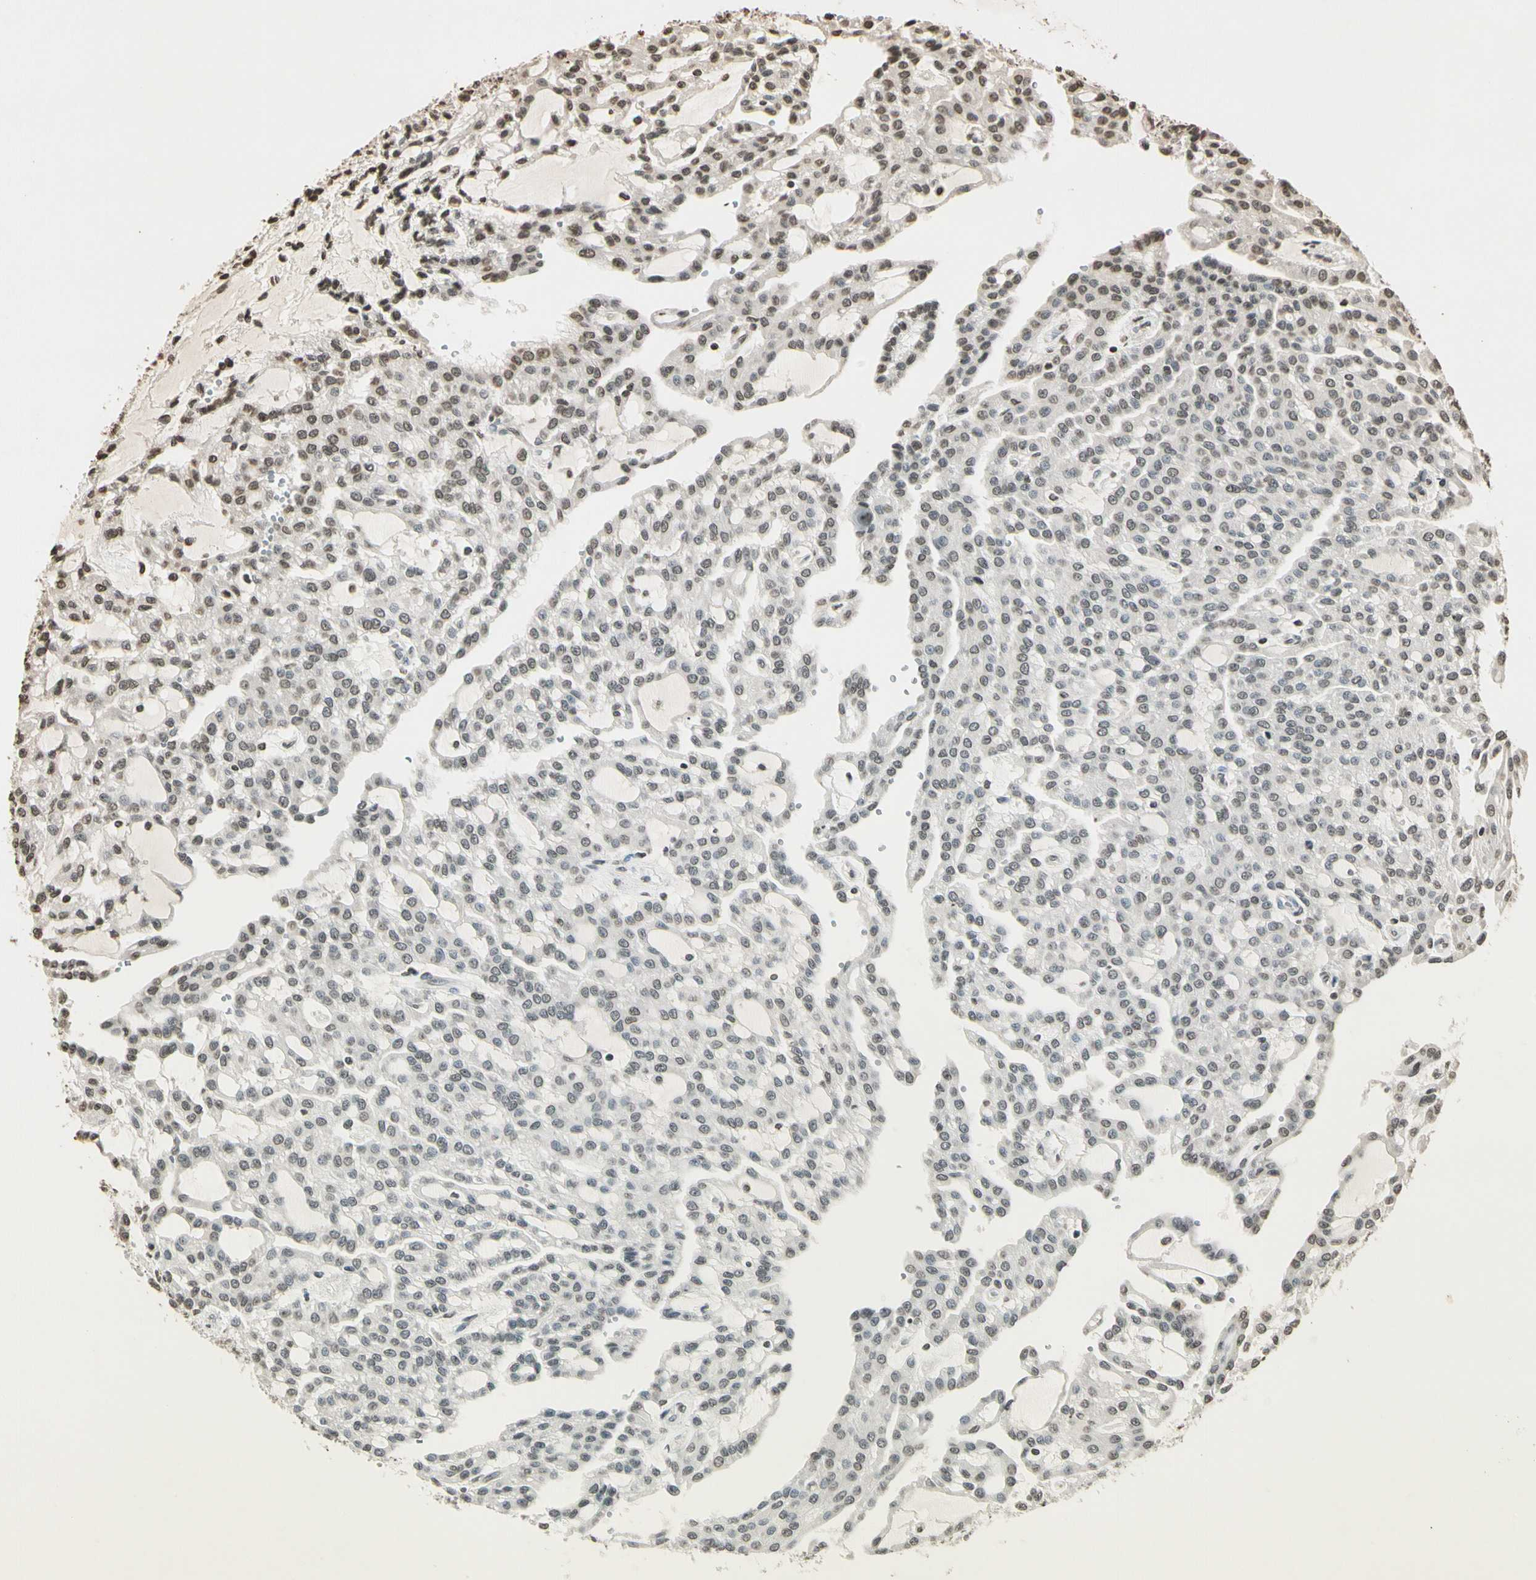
{"staining": {"intensity": "weak", "quantity": "<25%", "location": "nuclear"}, "tissue": "renal cancer", "cell_type": "Tumor cells", "image_type": "cancer", "snomed": [{"axis": "morphology", "description": "Adenocarcinoma, NOS"}, {"axis": "topography", "description": "Kidney"}], "caption": "Human renal cancer (adenocarcinoma) stained for a protein using immunohistochemistry (IHC) exhibits no staining in tumor cells.", "gene": "TOP1", "patient": {"sex": "male", "age": 63}}